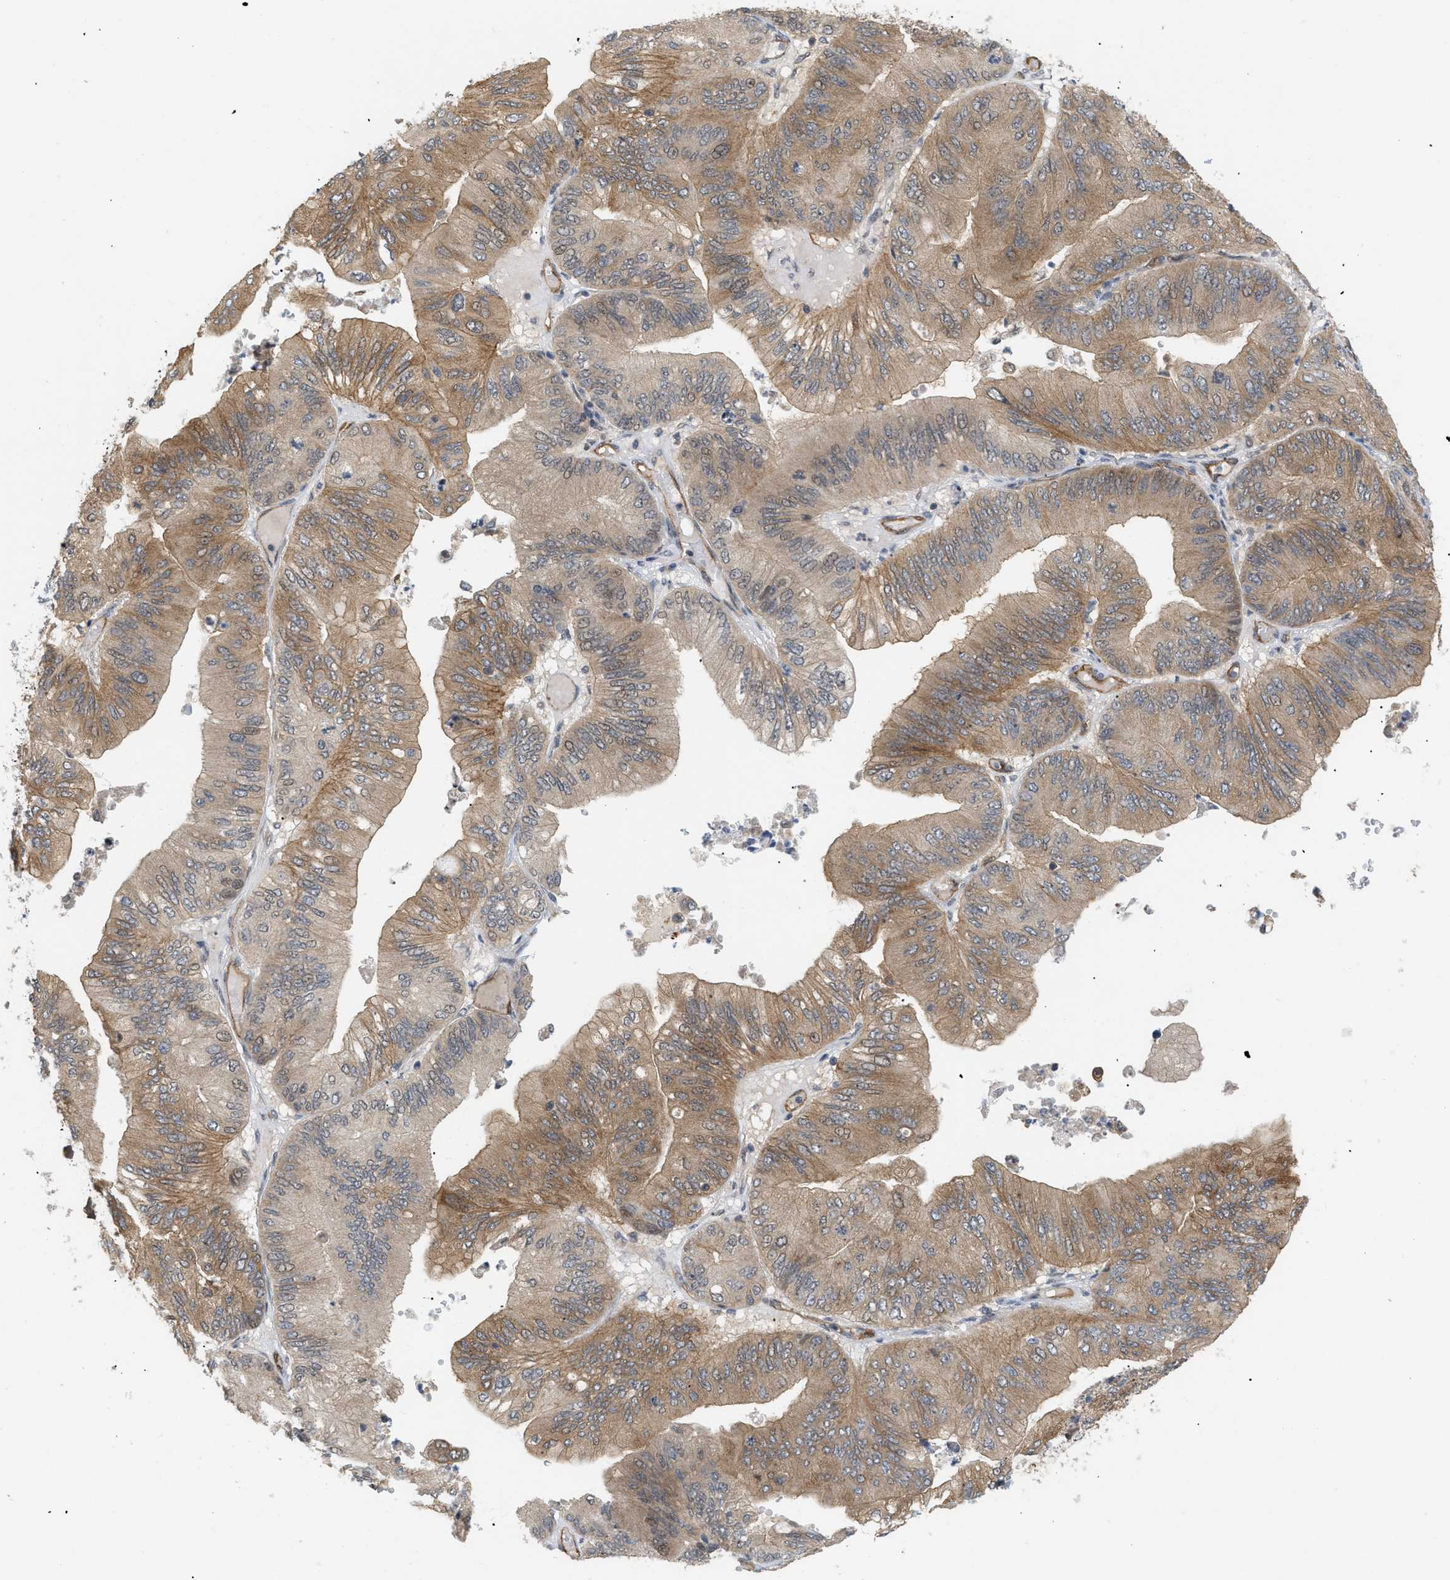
{"staining": {"intensity": "moderate", "quantity": ">75%", "location": "cytoplasmic/membranous"}, "tissue": "ovarian cancer", "cell_type": "Tumor cells", "image_type": "cancer", "snomed": [{"axis": "morphology", "description": "Cystadenocarcinoma, mucinous, NOS"}, {"axis": "topography", "description": "Ovary"}], "caption": "Tumor cells demonstrate moderate cytoplasmic/membranous positivity in about >75% of cells in ovarian cancer.", "gene": "PALMD", "patient": {"sex": "female", "age": 61}}